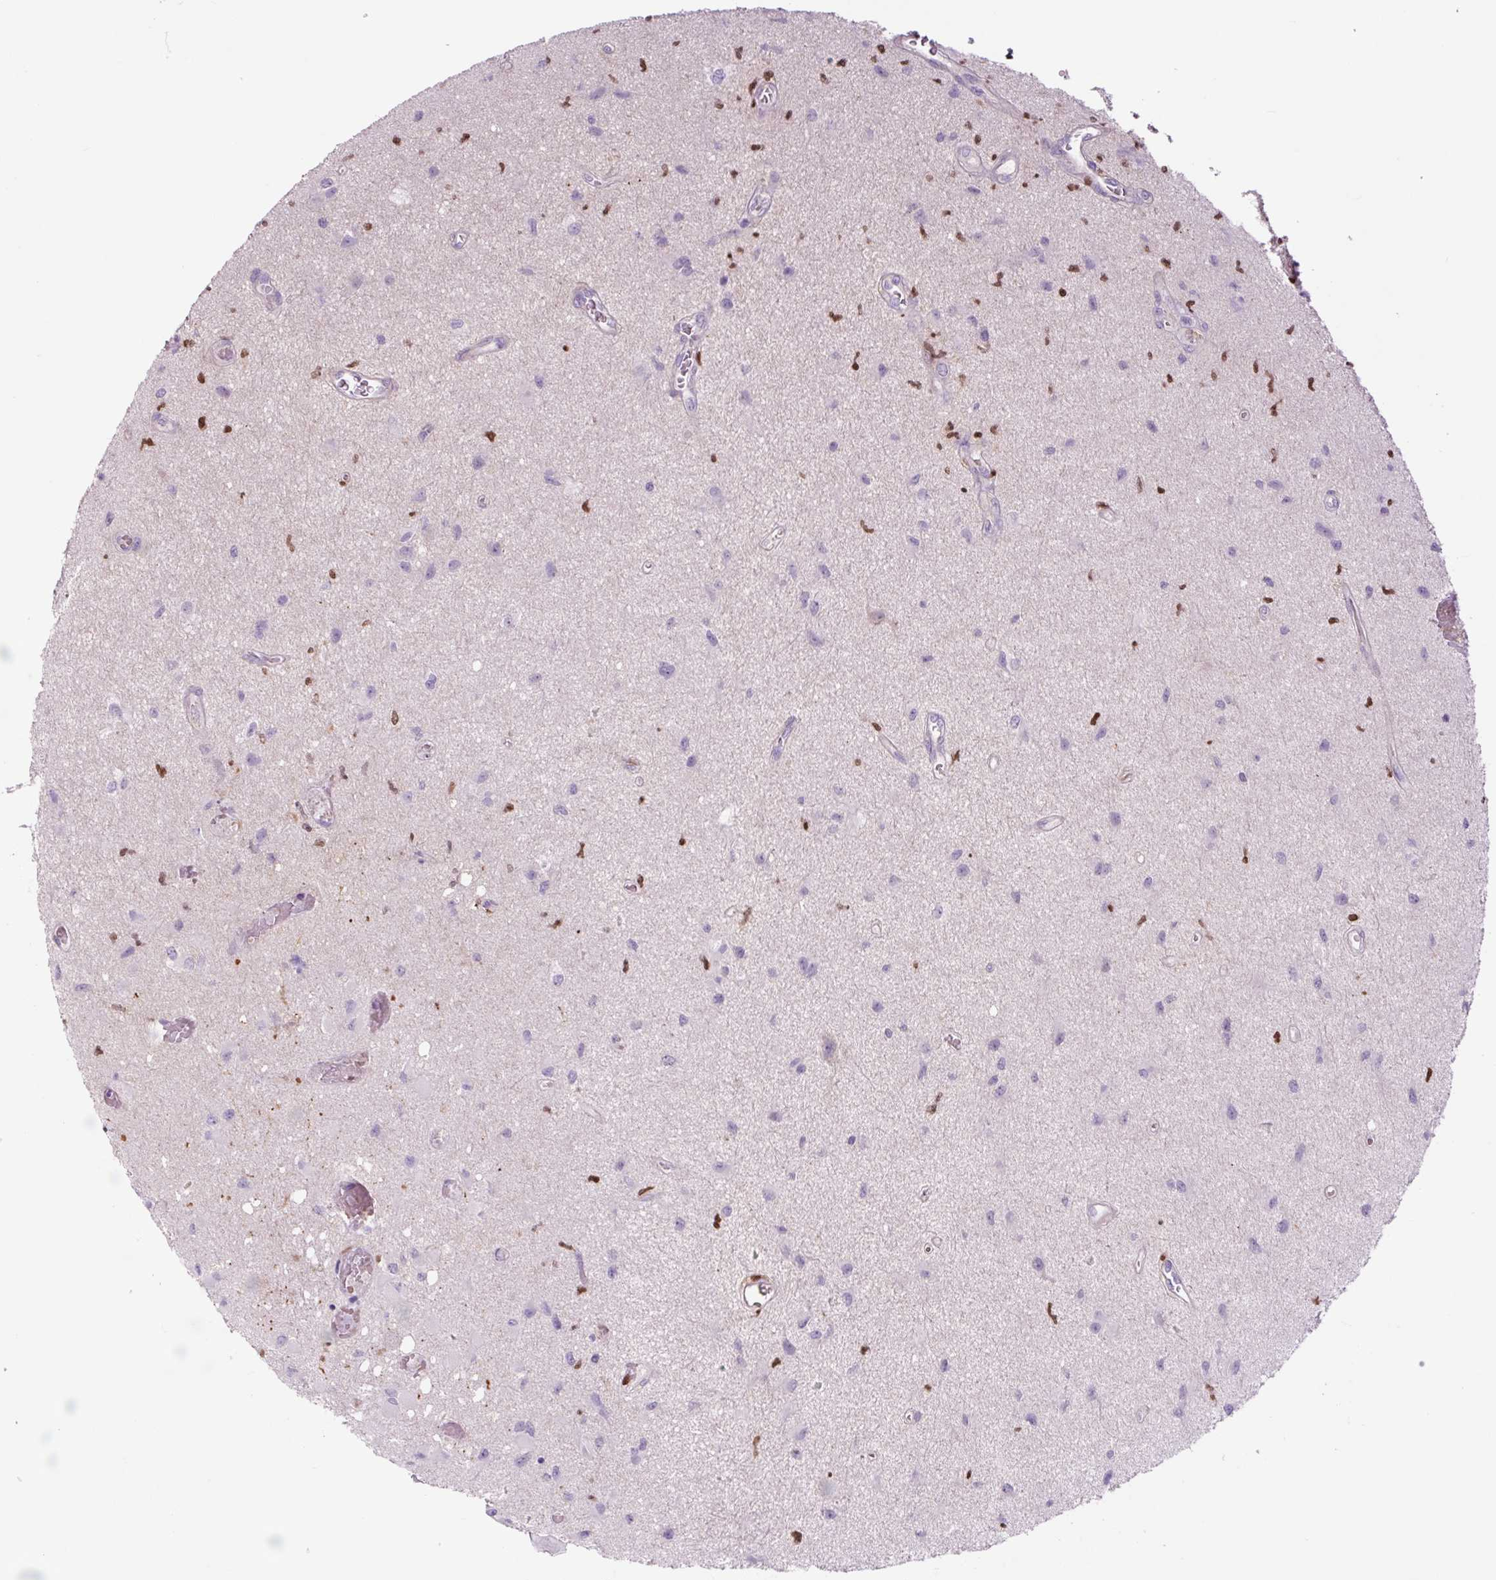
{"staining": {"intensity": "negative", "quantity": "none", "location": "none"}, "tissue": "glioma", "cell_type": "Tumor cells", "image_type": "cancer", "snomed": [{"axis": "morphology", "description": "Glioma, malignant, High grade"}, {"axis": "topography", "description": "Brain"}], "caption": "The immunohistochemistry image has no significant staining in tumor cells of malignant glioma (high-grade) tissue.", "gene": "SPI1", "patient": {"sex": "male", "age": 67}}